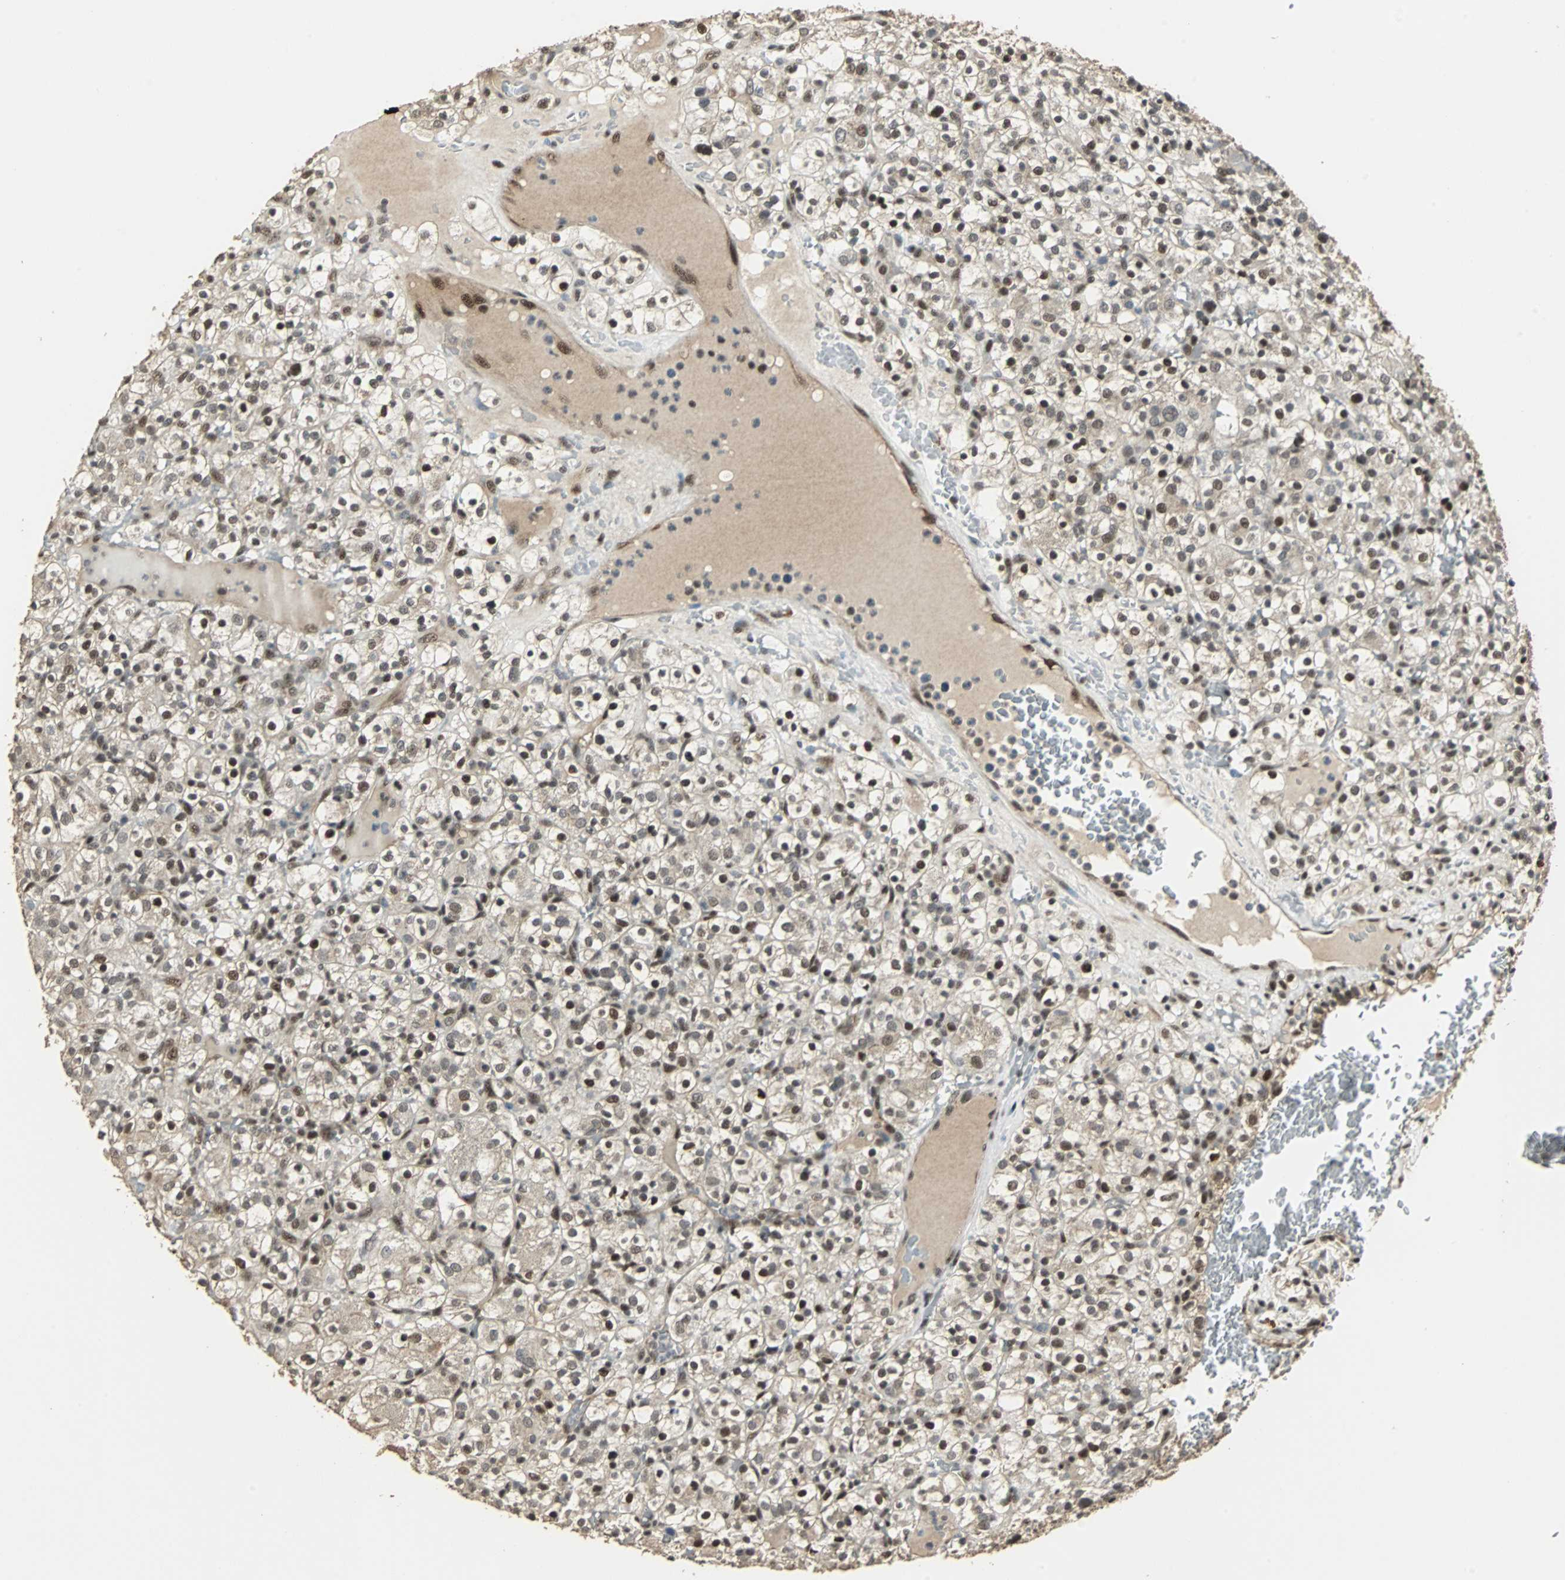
{"staining": {"intensity": "strong", "quantity": "25%-75%", "location": "nuclear"}, "tissue": "renal cancer", "cell_type": "Tumor cells", "image_type": "cancer", "snomed": [{"axis": "morphology", "description": "Normal tissue, NOS"}, {"axis": "morphology", "description": "Adenocarcinoma, NOS"}, {"axis": "topography", "description": "Kidney"}], "caption": "Renal adenocarcinoma was stained to show a protein in brown. There is high levels of strong nuclear staining in approximately 25%-75% of tumor cells.", "gene": "MED4", "patient": {"sex": "female", "age": 72}}